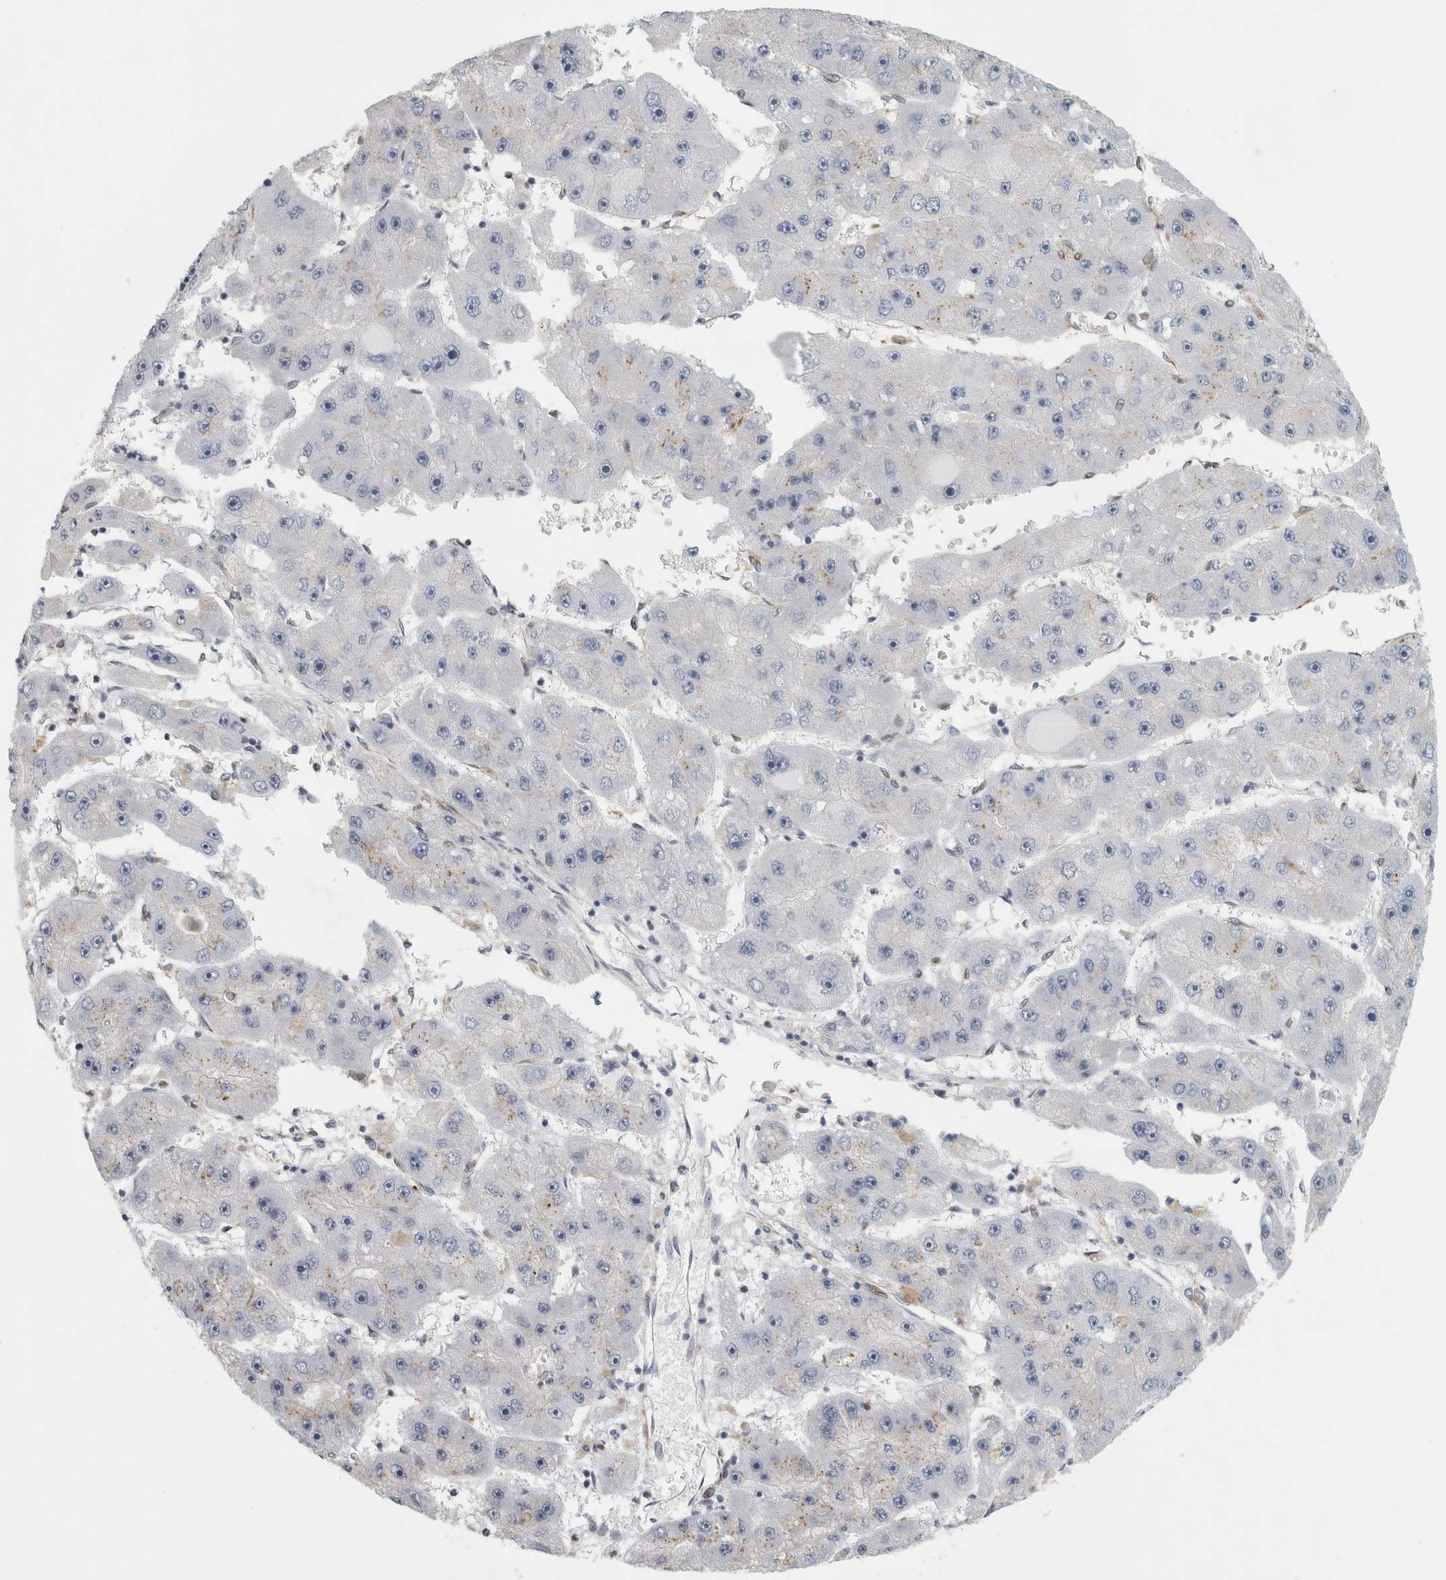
{"staining": {"intensity": "negative", "quantity": "none", "location": "none"}, "tissue": "liver cancer", "cell_type": "Tumor cells", "image_type": "cancer", "snomed": [{"axis": "morphology", "description": "Carcinoma, Hepatocellular, NOS"}, {"axis": "topography", "description": "Liver"}], "caption": "High power microscopy micrograph of an IHC photomicrograph of liver cancer, revealing no significant positivity in tumor cells.", "gene": "PEX6", "patient": {"sex": "female", "age": 61}}